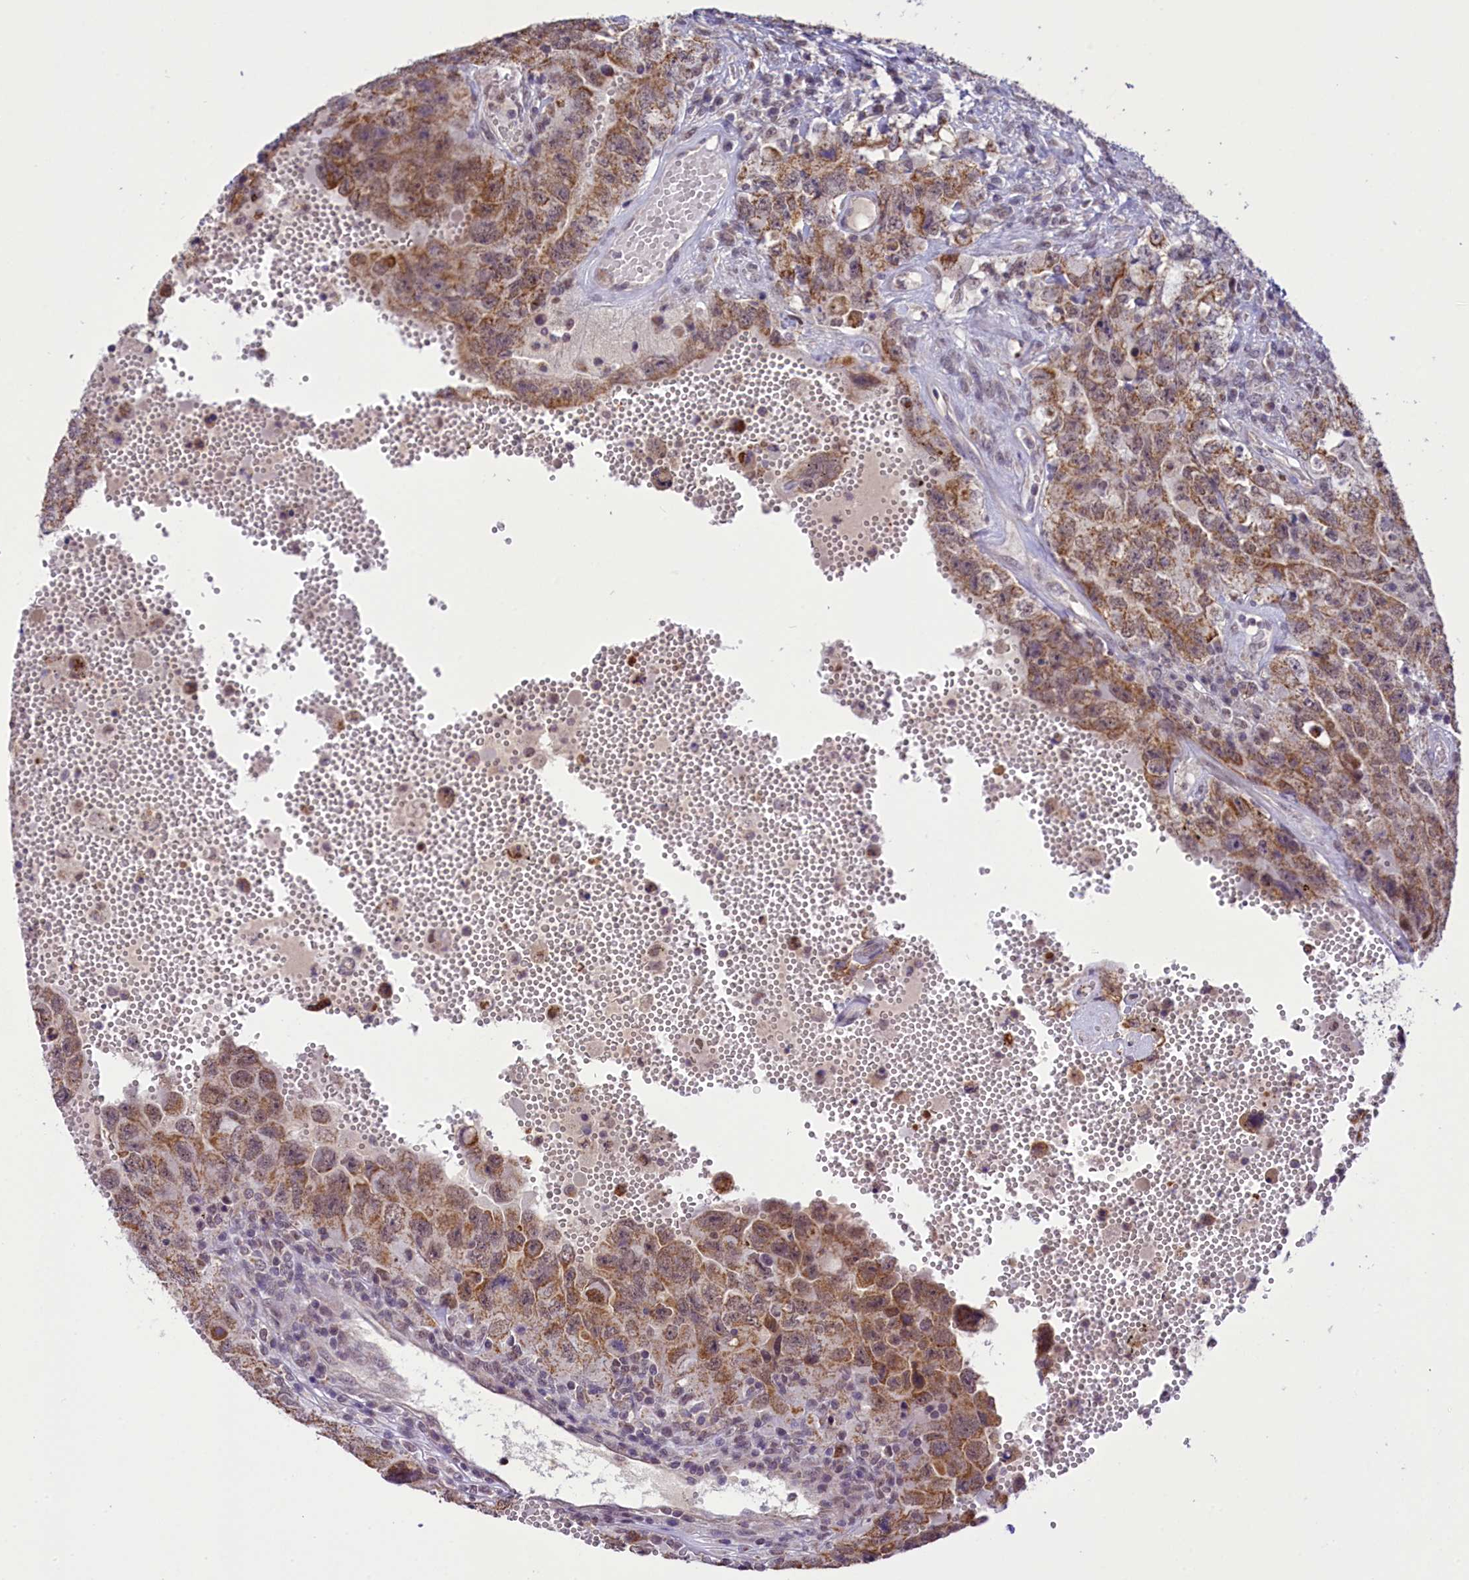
{"staining": {"intensity": "moderate", "quantity": ">75%", "location": "cytoplasmic/membranous,nuclear"}, "tissue": "testis cancer", "cell_type": "Tumor cells", "image_type": "cancer", "snomed": [{"axis": "morphology", "description": "Carcinoma, Embryonal, NOS"}, {"axis": "topography", "description": "Testis"}], "caption": "Protein staining exhibits moderate cytoplasmic/membranous and nuclear staining in approximately >75% of tumor cells in testis cancer.", "gene": "PAF1", "patient": {"sex": "male", "age": 26}}